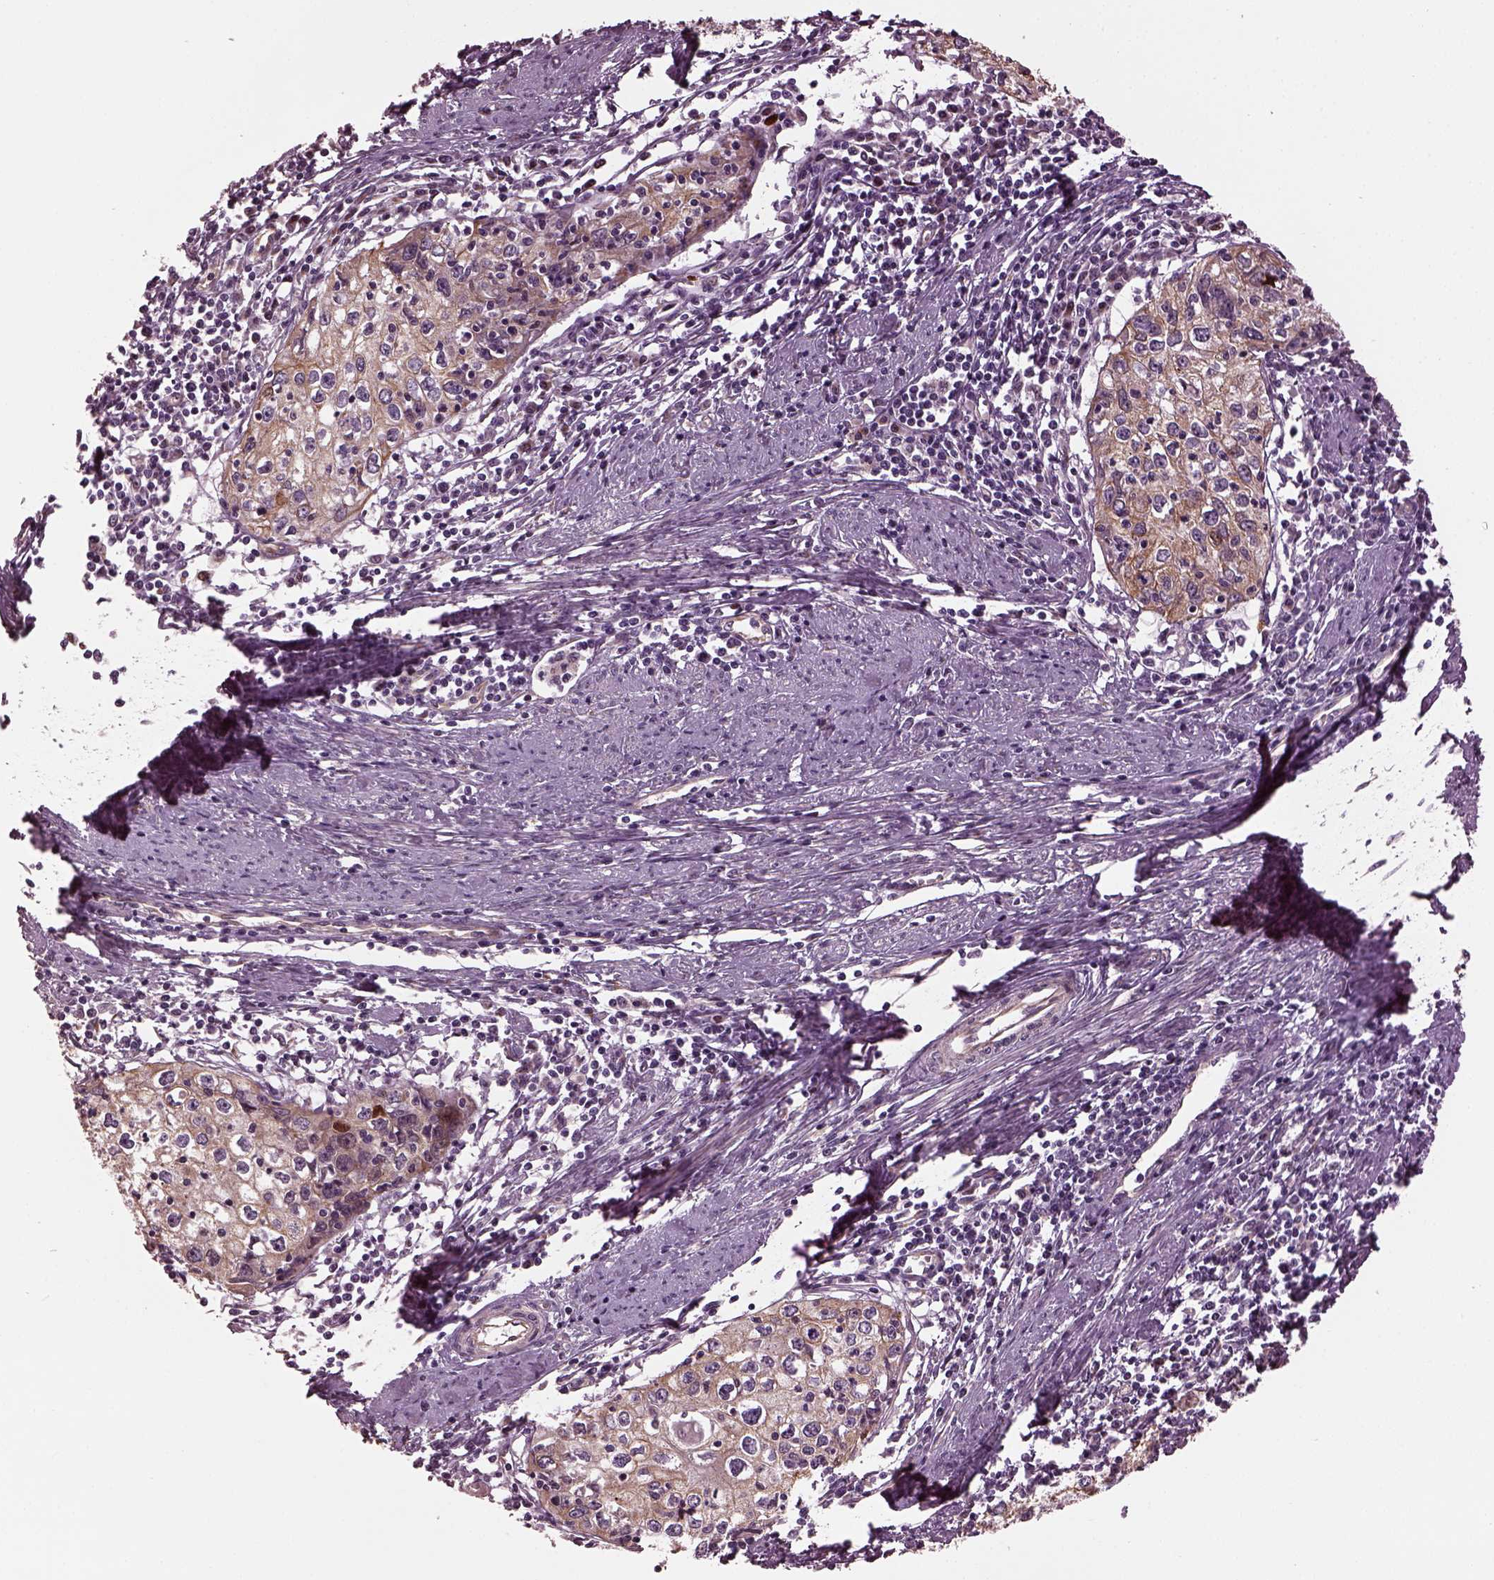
{"staining": {"intensity": "weak", "quantity": "25%-75%", "location": "cytoplasmic/membranous"}, "tissue": "cervical cancer", "cell_type": "Tumor cells", "image_type": "cancer", "snomed": [{"axis": "morphology", "description": "Squamous cell carcinoma, NOS"}, {"axis": "topography", "description": "Cervix"}], "caption": "Protein staining of cervical squamous cell carcinoma tissue shows weak cytoplasmic/membranous staining in approximately 25%-75% of tumor cells. (DAB (3,3'-diaminobenzidine) IHC with brightfield microscopy, high magnification).", "gene": "RUFY3", "patient": {"sex": "female", "age": 40}}